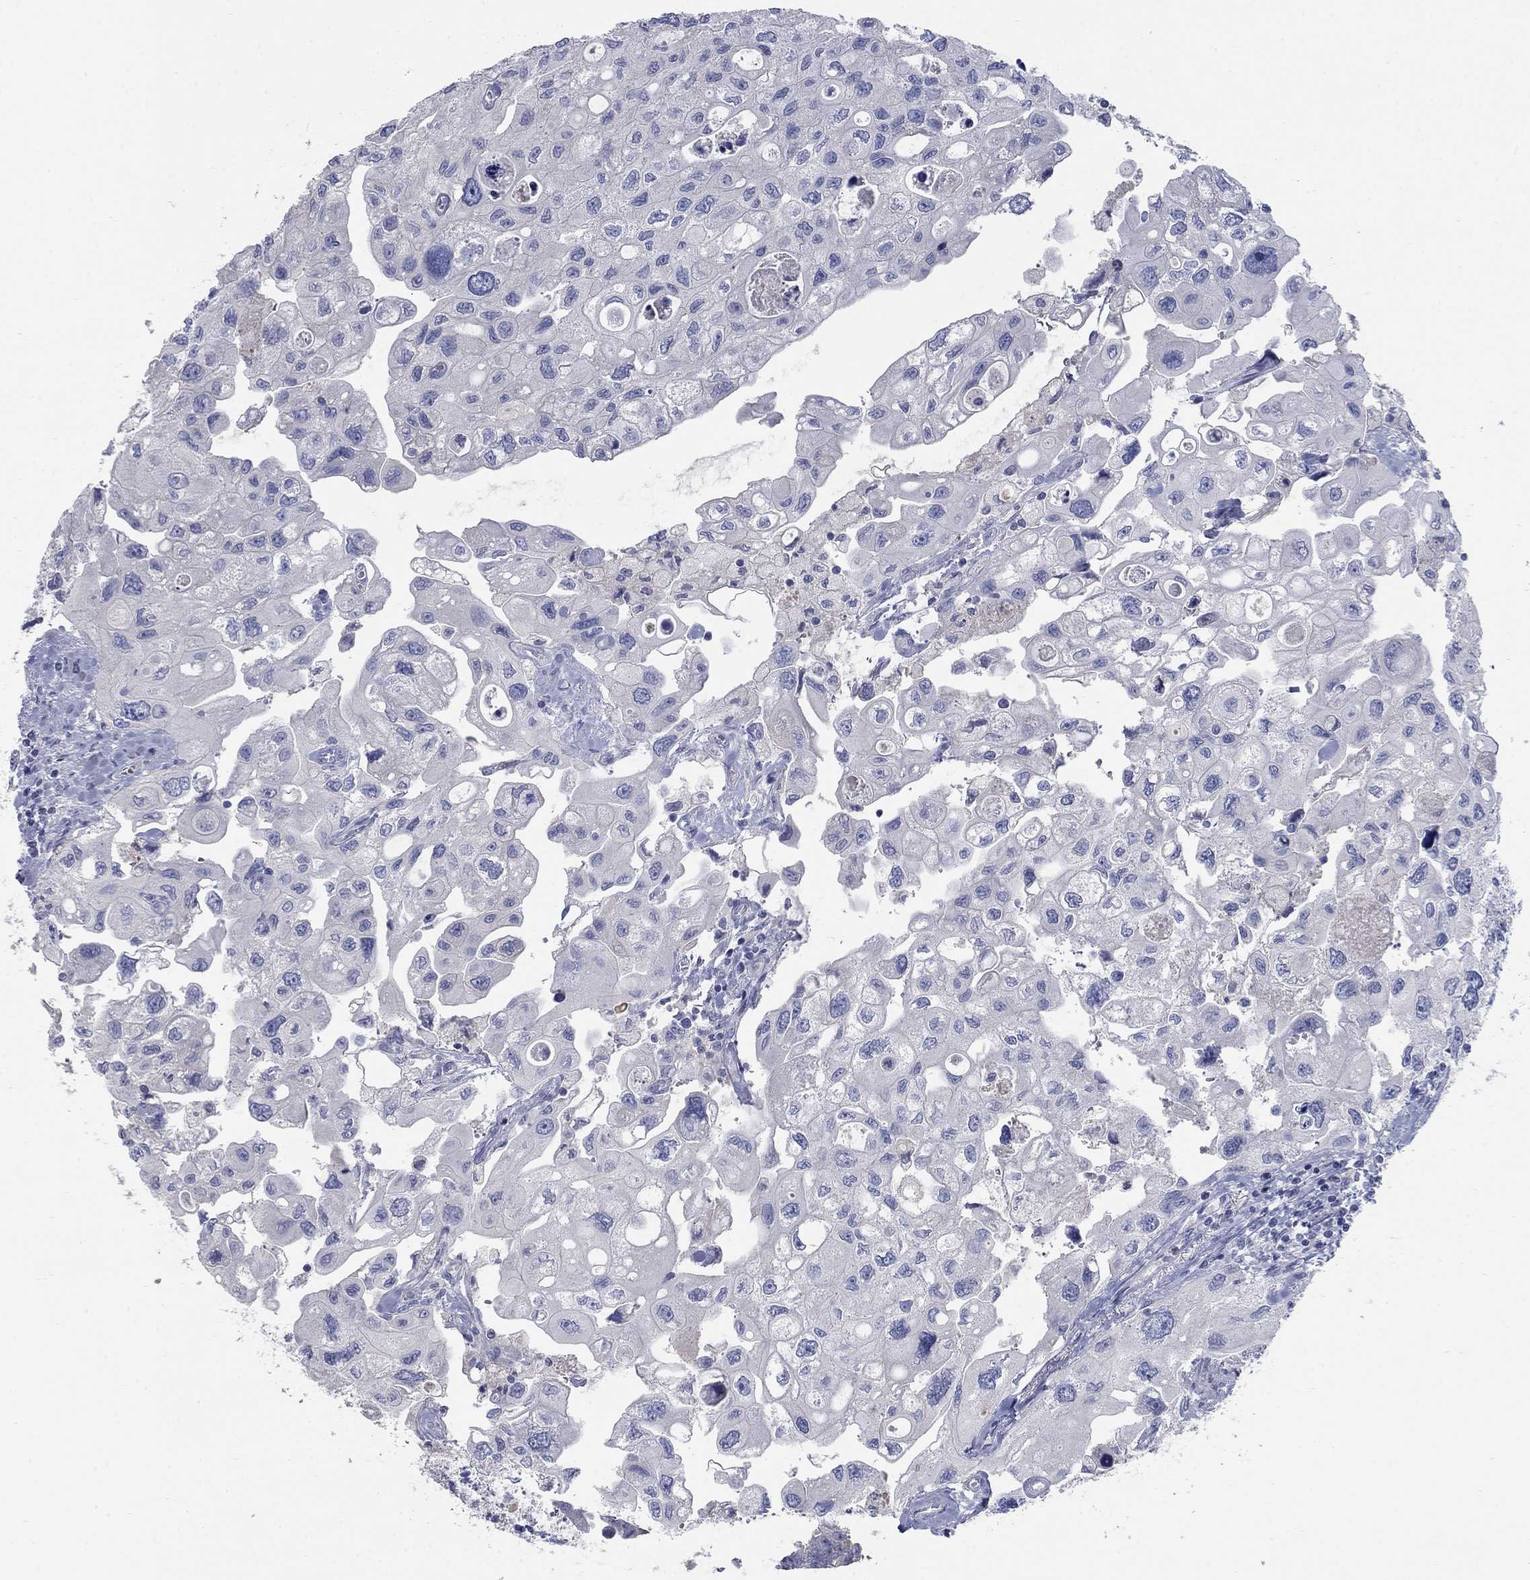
{"staining": {"intensity": "negative", "quantity": "none", "location": "none"}, "tissue": "urothelial cancer", "cell_type": "Tumor cells", "image_type": "cancer", "snomed": [{"axis": "morphology", "description": "Urothelial carcinoma, High grade"}, {"axis": "topography", "description": "Urinary bladder"}], "caption": "High magnification brightfield microscopy of urothelial cancer stained with DAB (brown) and counterstained with hematoxylin (blue): tumor cells show no significant staining. (Brightfield microscopy of DAB (3,3'-diaminobenzidine) immunohistochemistry at high magnification).", "gene": "TMEM249", "patient": {"sex": "male", "age": 59}}